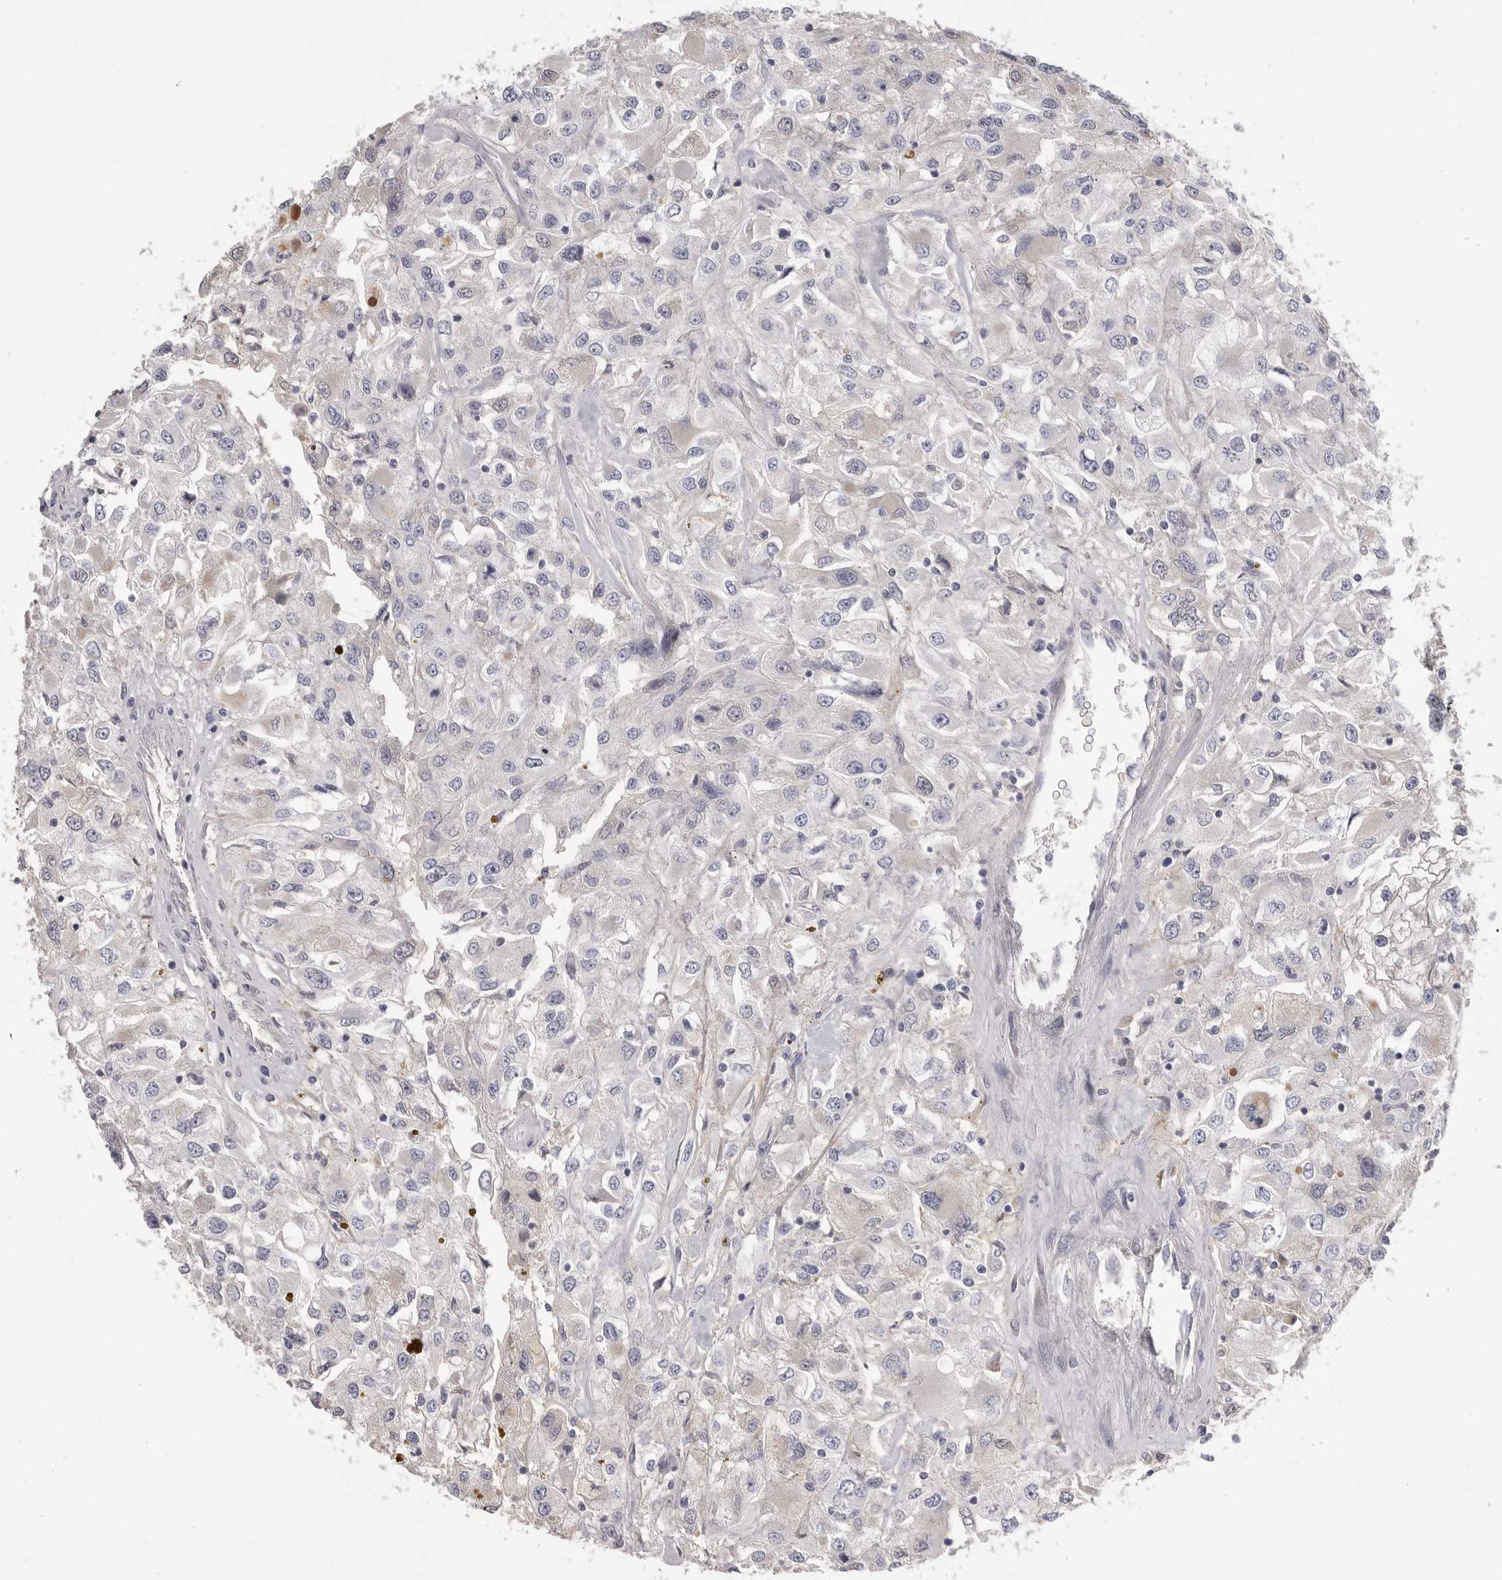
{"staining": {"intensity": "negative", "quantity": "none", "location": "none"}, "tissue": "renal cancer", "cell_type": "Tumor cells", "image_type": "cancer", "snomed": [{"axis": "morphology", "description": "Adenocarcinoma, NOS"}, {"axis": "topography", "description": "Kidney"}], "caption": "Renal adenocarcinoma was stained to show a protein in brown. There is no significant positivity in tumor cells.", "gene": "SDC3", "patient": {"sex": "female", "age": 52}}